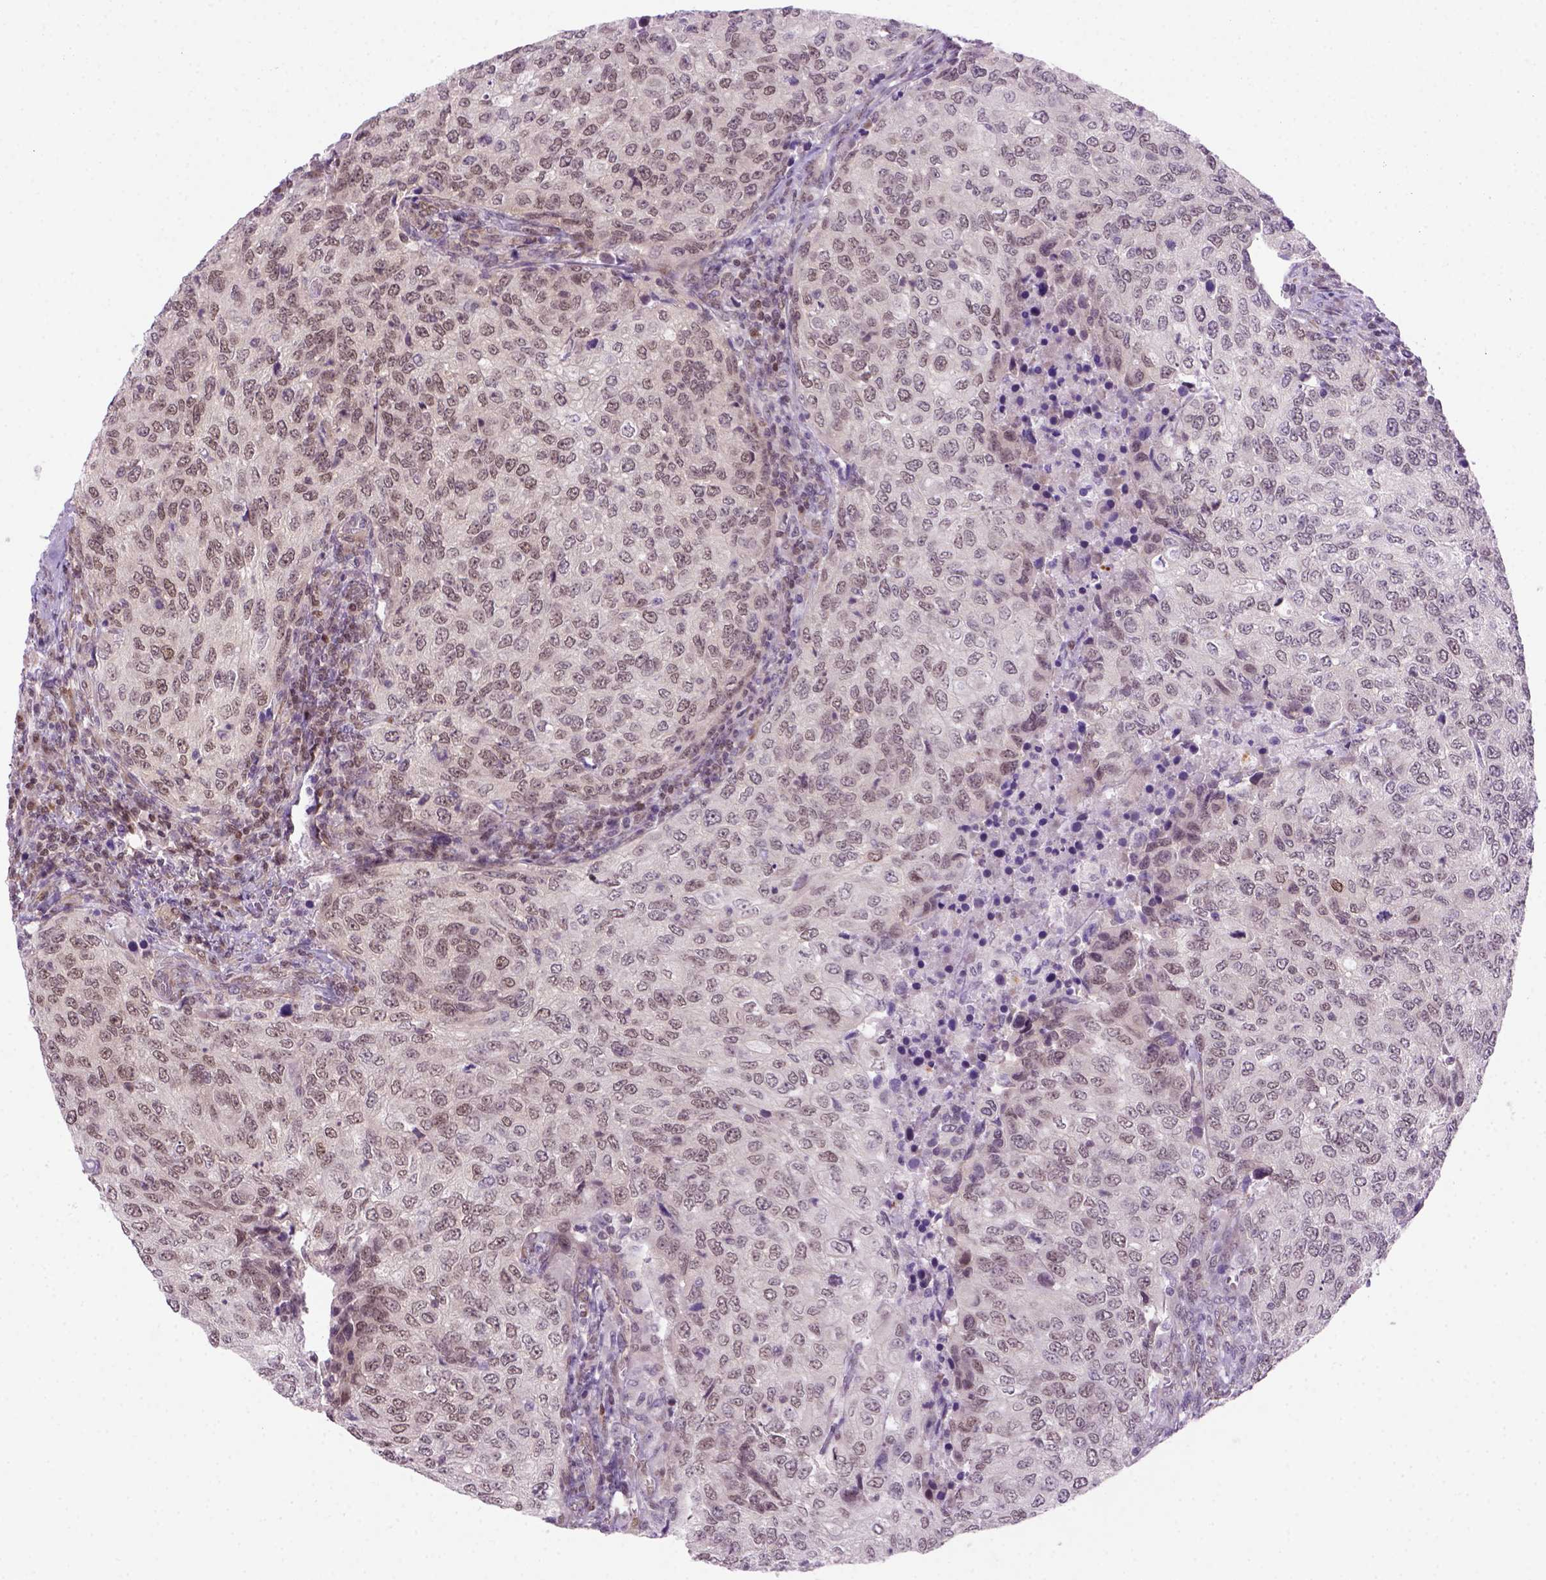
{"staining": {"intensity": "weak", "quantity": "25%-75%", "location": "nuclear"}, "tissue": "urothelial cancer", "cell_type": "Tumor cells", "image_type": "cancer", "snomed": [{"axis": "morphology", "description": "Urothelial carcinoma, High grade"}, {"axis": "topography", "description": "Urinary bladder"}], "caption": "A photomicrograph of human urothelial cancer stained for a protein displays weak nuclear brown staining in tumor cells.", "gene": "MGMT", "patient": {"sex": "female", "age": 78}}